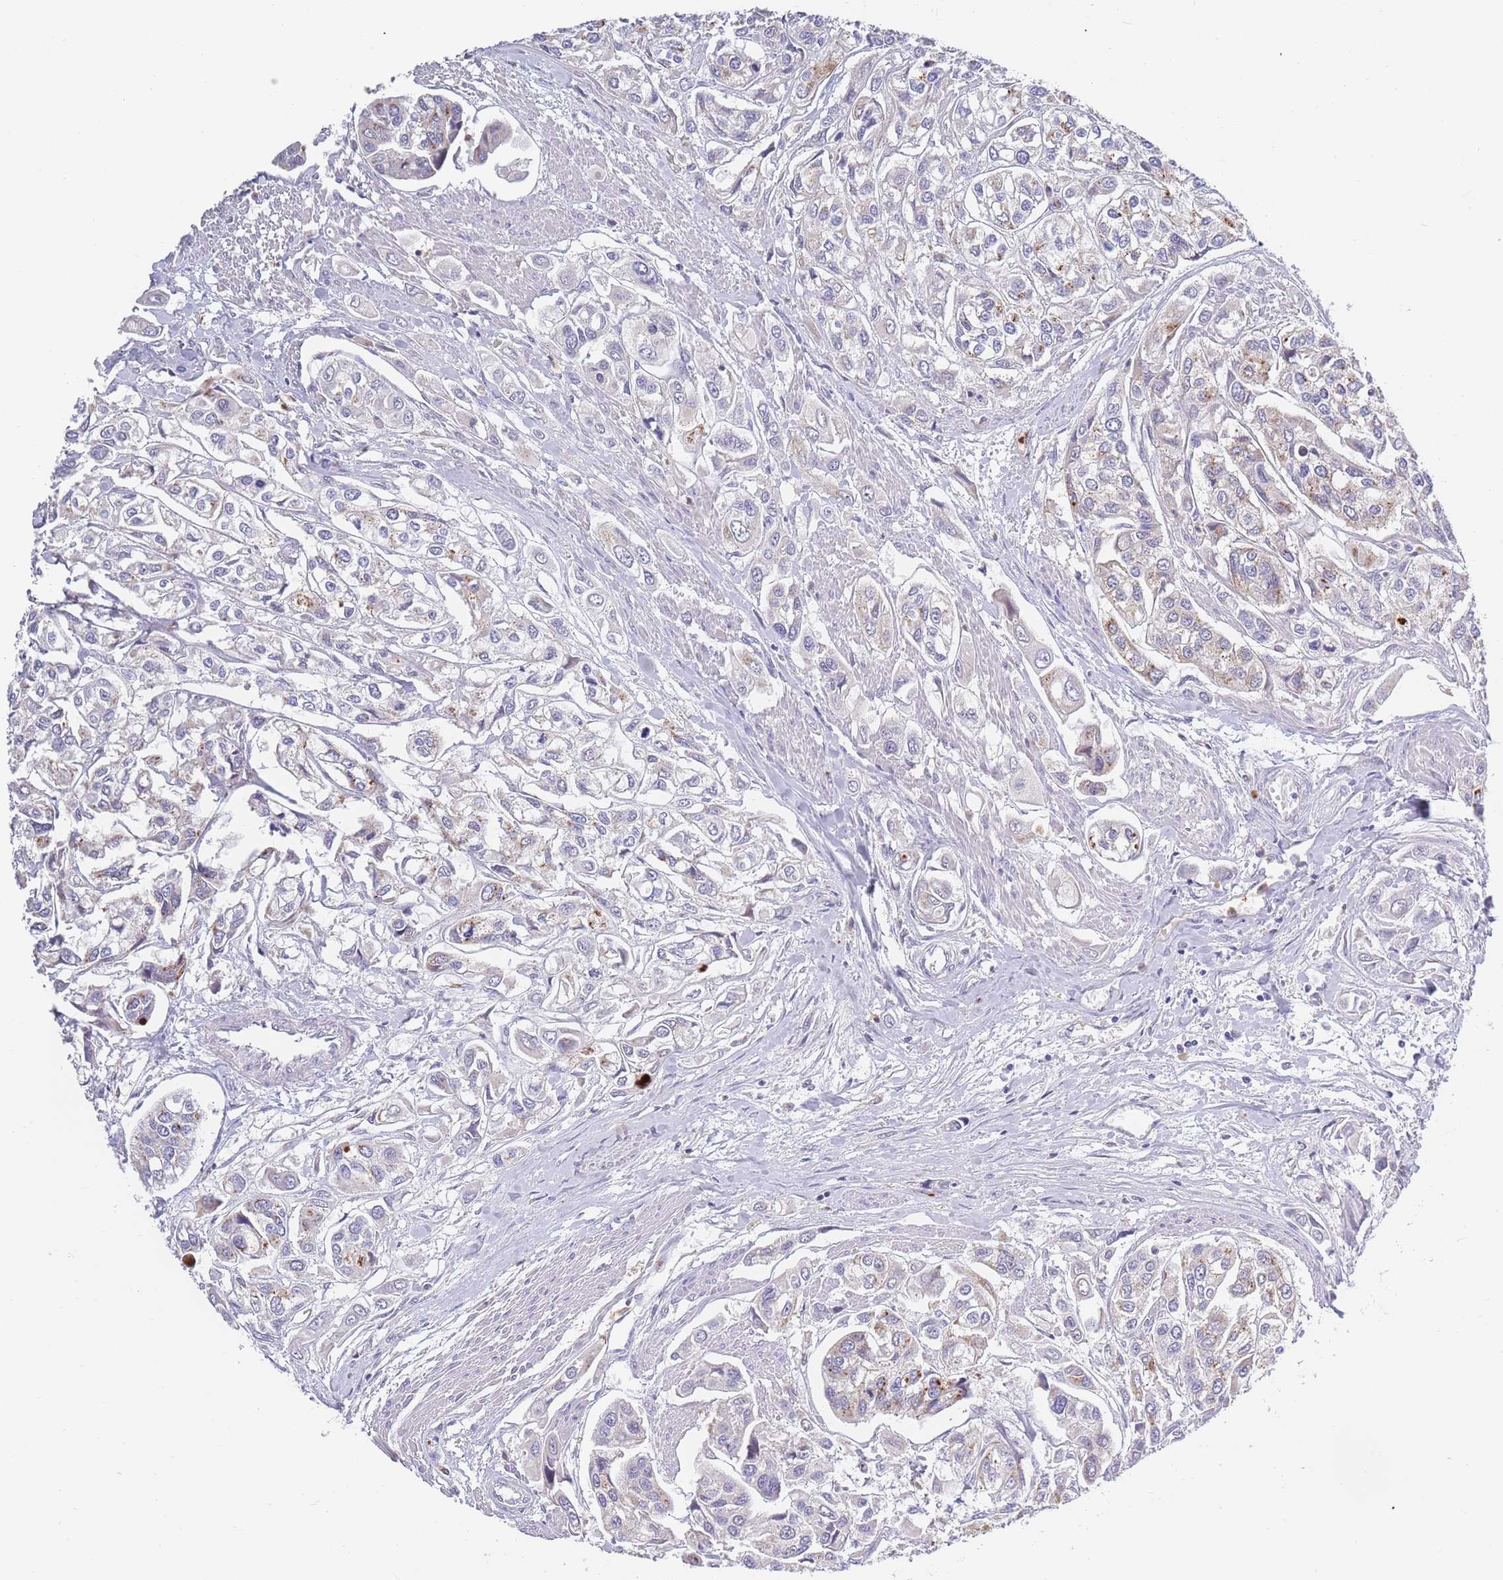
{"staining": {"intensity": "negative", "quantity": "none", "location": "none"}, "tissue": "urothelial cancer", "cell_type": "Tumor cells", "image_type": "cancer", "snomed": [{"axis": "morphology", "description": "Urothelial carcinoma, High grade"}, {"axis": "topography", "description": "Urinary bladder"}], "caption": "The image demonstrates no staining of tumor cells in urothelial cancer.", "gene": "BORCS5", "patient": {"sex": "male", "age": 67}}